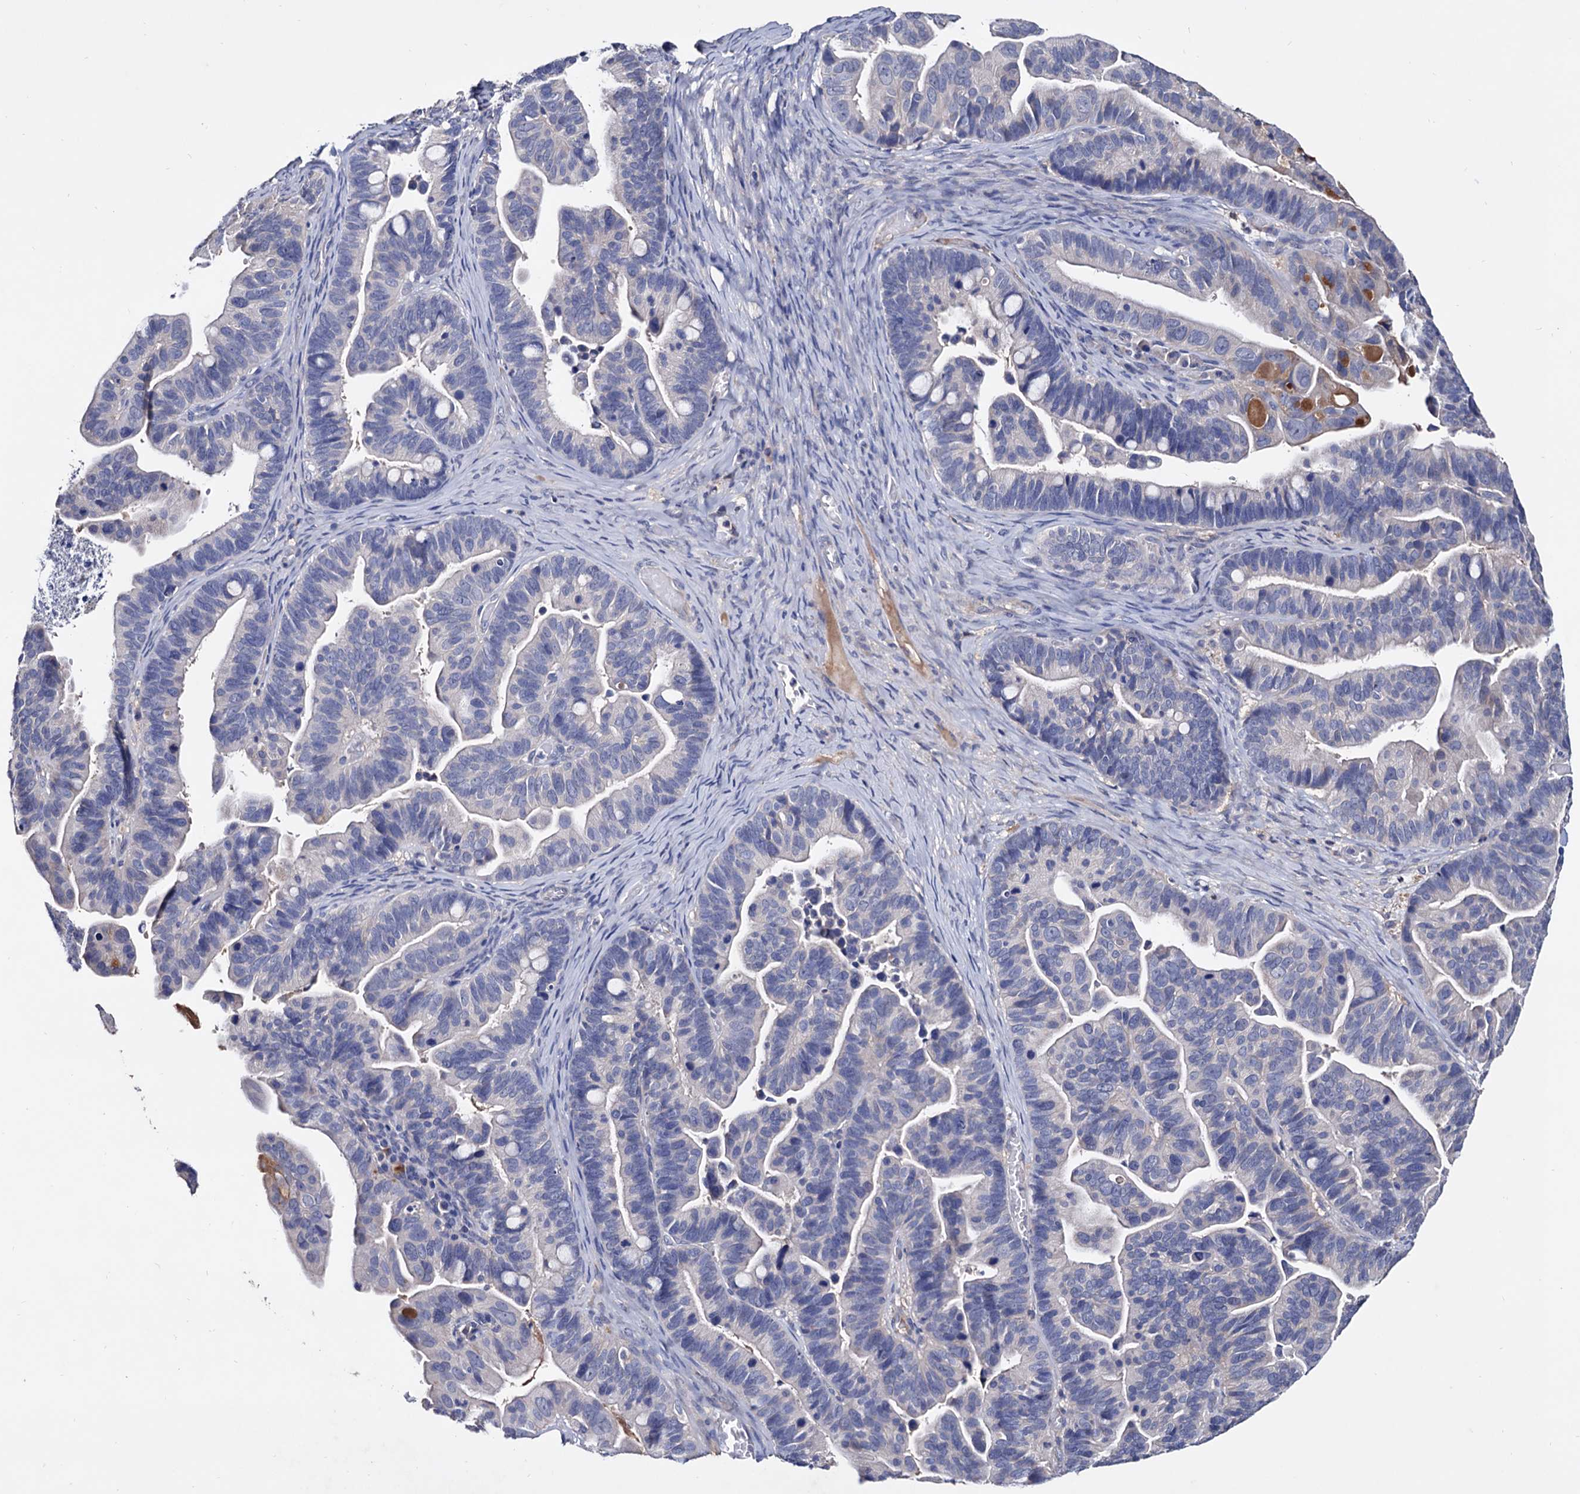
{"staining": {"intensity": "negative", "quantity": "none", "location": "none"}, "tissue": "ovarian cancer", "cell_type": "Tumor cells", "image_type": "cancer", "snomed": [{"axis": "morphology", "description": "Cystadenocarcinoma, serous, NOS"}, {"axis": "topography", "description": "Ovary"}], "caption": "DAB (3,3'-diaminobenzidine) immunohistochemical staining of ovarian serous cystadenocarcinoma reveals no significant staining in tumor cells.", "gene": "NPAS4", "patient": {"sex": "female", "age": 56}}